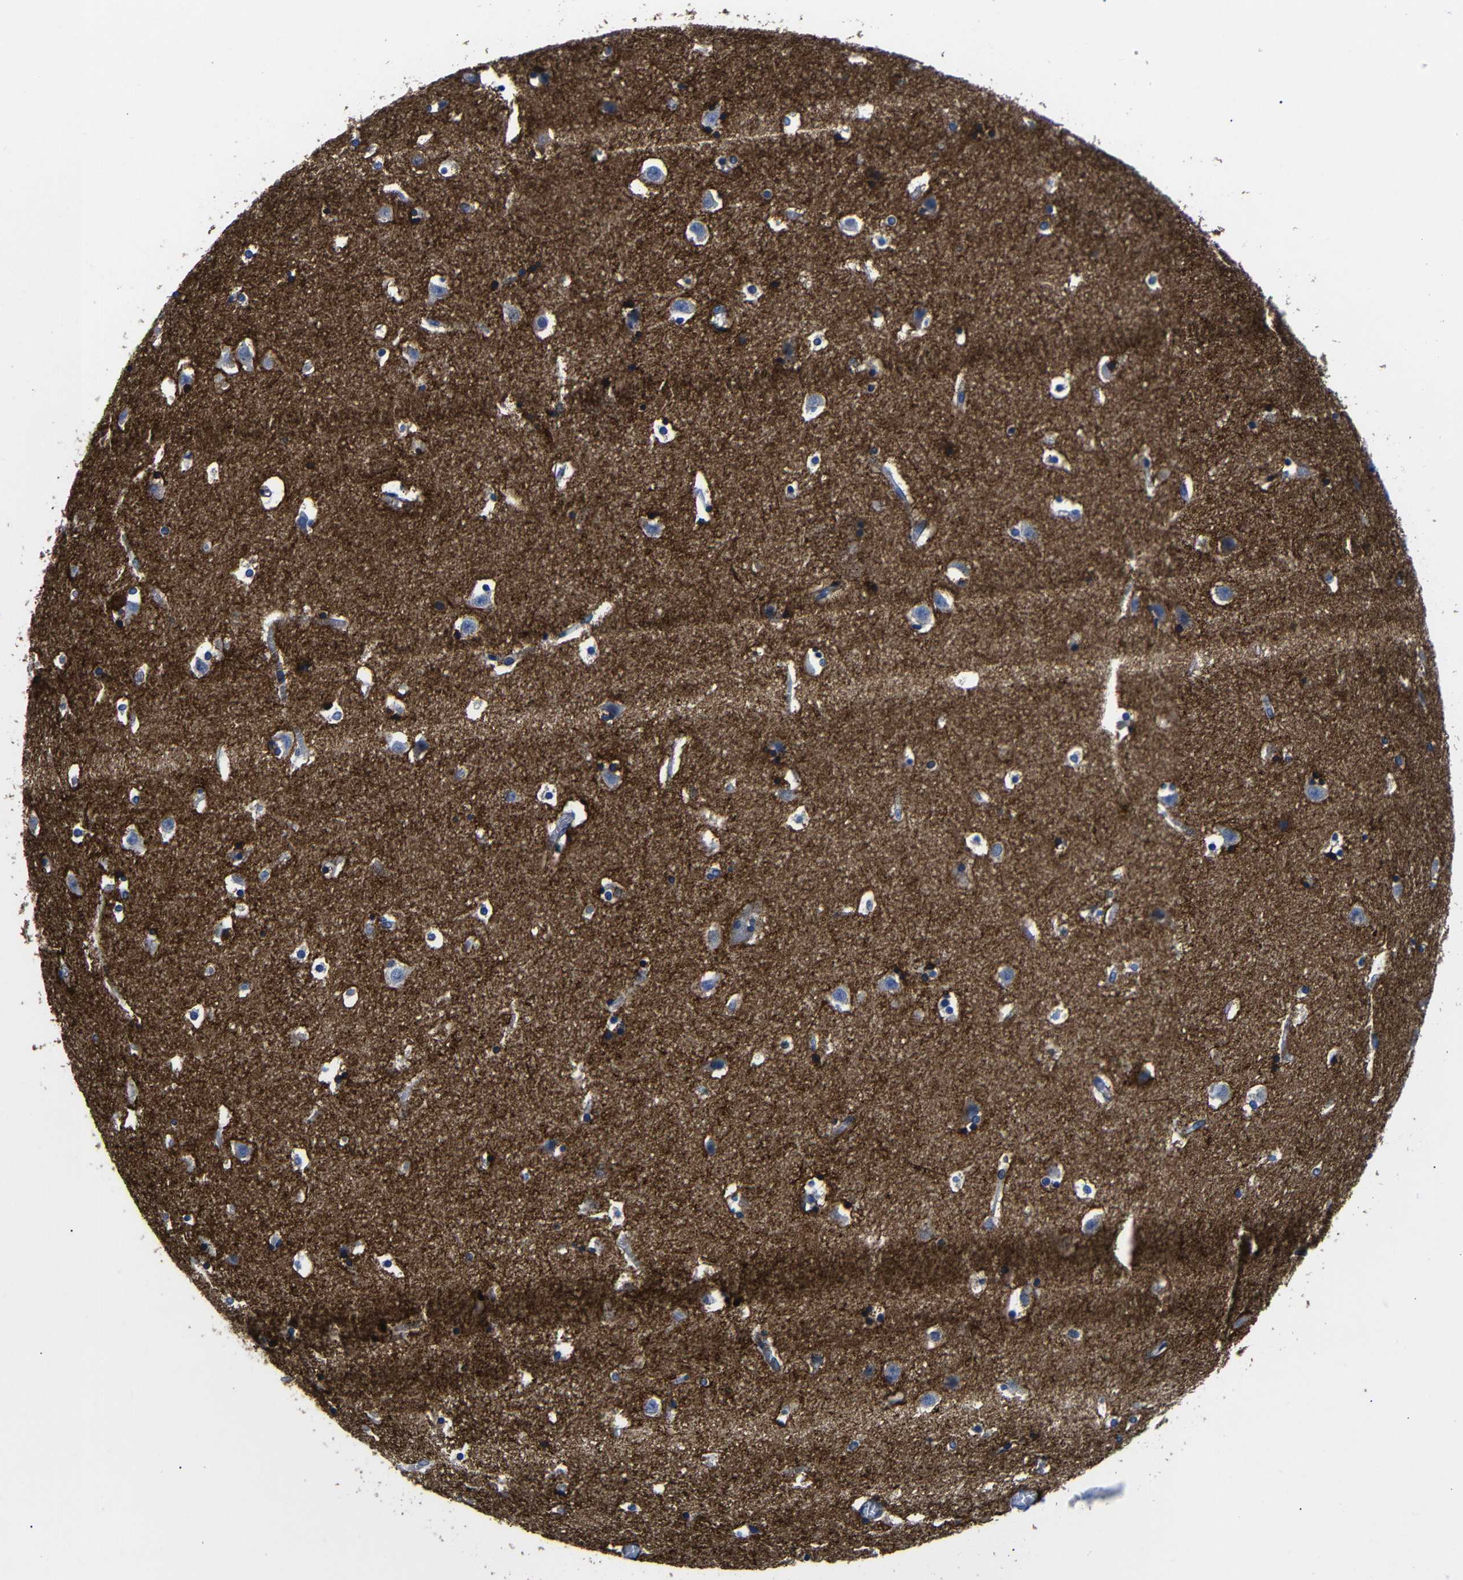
{"staining": {"intensity": "moderate", "quantity": "<25%", "location": "cytoplasmic/membranous"}, "tissue": "caudate", "cell_type": "Glial cells", "image_type": "normal", "snomed": [{"axis": "morphology", "description": "Normal tissue, NOS"}, {"axis": "topography", "description": "Lateral ventricle wall"}], "caption": "Protein analysis of unremarkable caudate demonstrates moderate cytoplasmic/membranous staining in about <25% of glial cells.", "gene": "LRIG1", "patient": {"sex": "male", "age": 45}}